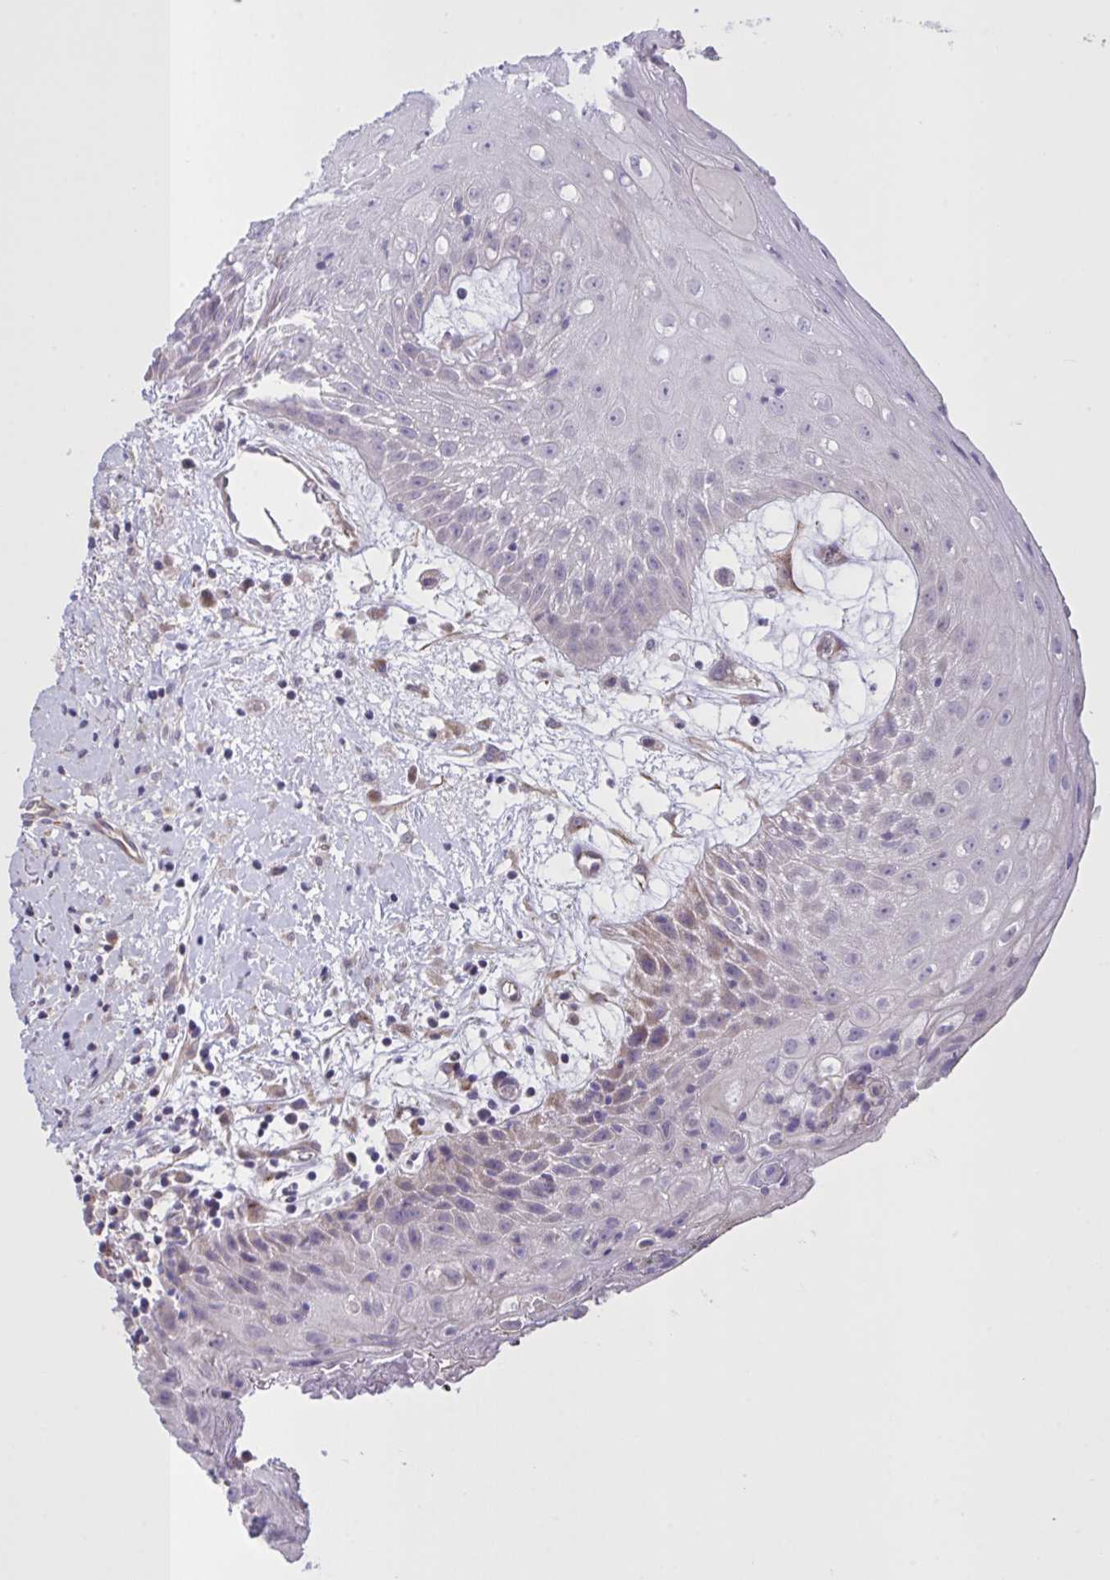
{"staining": {"intensity": "weak", "quantity": "<25%", "location": "cytoplasmic/membranous"}, "tissue": "oral mucosa", "cell_type": "Squamous epithelial cells", "image_type": "normal", "snomed": [{"axis": "morphology", "description": "Normal tissue, NOS"}, {"axis": "morphology", "description": "Squamous cell carcinoma, NOS"}, {"axis": "topography", "description": "Oral tissue"}, {"axis": "topography", "description": "Peripheral nerve tissue"}, {"axis": "topography", "description": "Head-Neck"}], "caption": "This is a histopathology image of IHC staining of unremarkable oral mucosa, which shows no staining in squamous epithelial cells.", "gene": "MRGPRX2", "patient": {"sex": "female", "age": 59}}